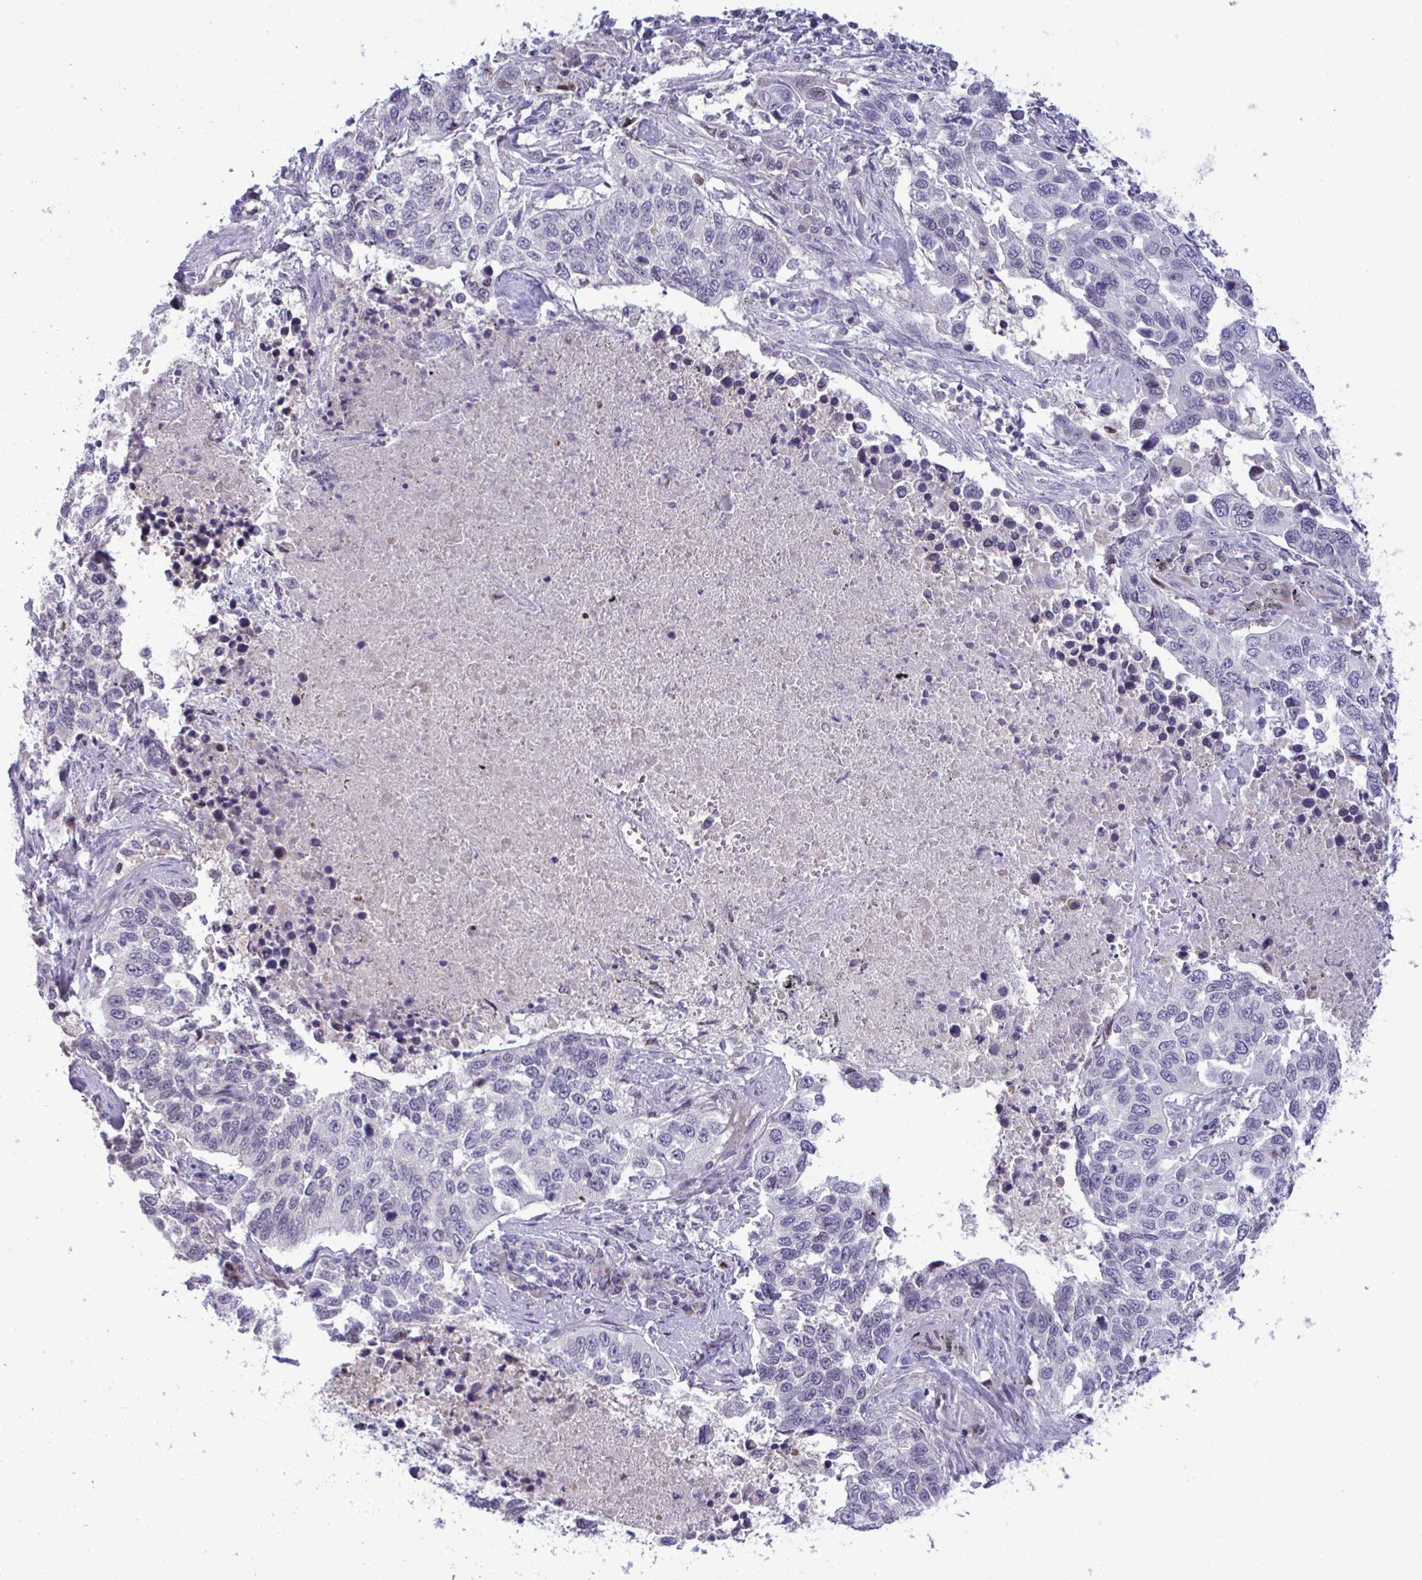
{"staining": {"intensity": "negative", "quantity": "none", "location": "none"}, "tissue": "lung cancer", "cell_type": "Tumor cells", "image_type": "cancer", "snomed": [{"axis": "morphology", "description": "Squamous cell carcinoma, NOS"}, {"axis": "topography", "description": "Lung"}], "caption": "High power microscopy histopathology image of an IHC histopathology image of lung cancer (squamous cell carcinoma), revealing no significant expression in tumor cells.", "gene": "EPOP", "patient": {"sex": "male", "age": 62}}